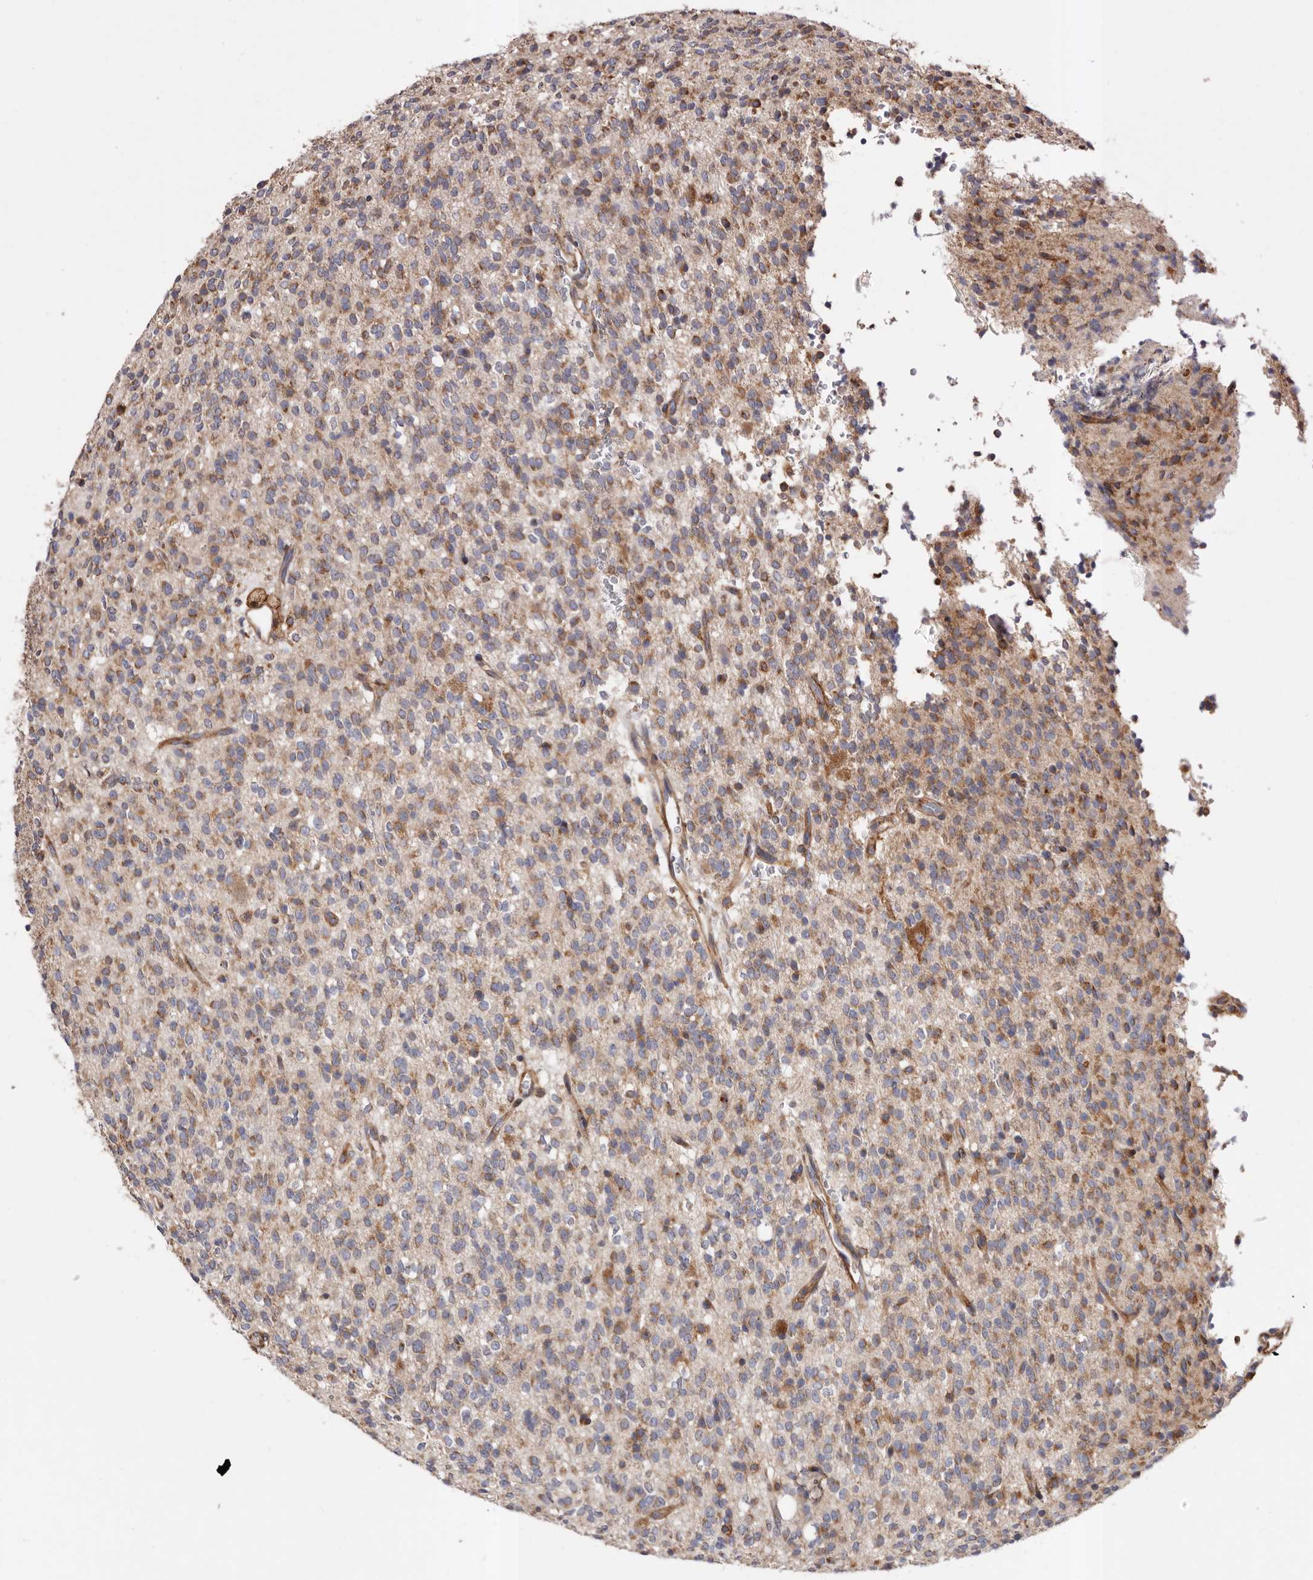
{"staining": {"intensity": "weak", "quantity": "25%-75%", "location": "cytoplasmic/membranous"}, "tissue": "glioma", "cell_type": "Tumor cells", "image_type": "cancer", "snomed": [{"axis": "morphology", "description": "Glioma, malignant, High grade"}, {"axis": "topography", "description": "Brain"}], "caption": "The histopathology image displays immunohistochemical staining of malignant glioma (high-grade). There is weak cytoplasmic/membranous positivity is identified in about 25%-75% of tumor cells.", "gene": "COQ8B", "patient": {"sex": "male", "age": 34}}